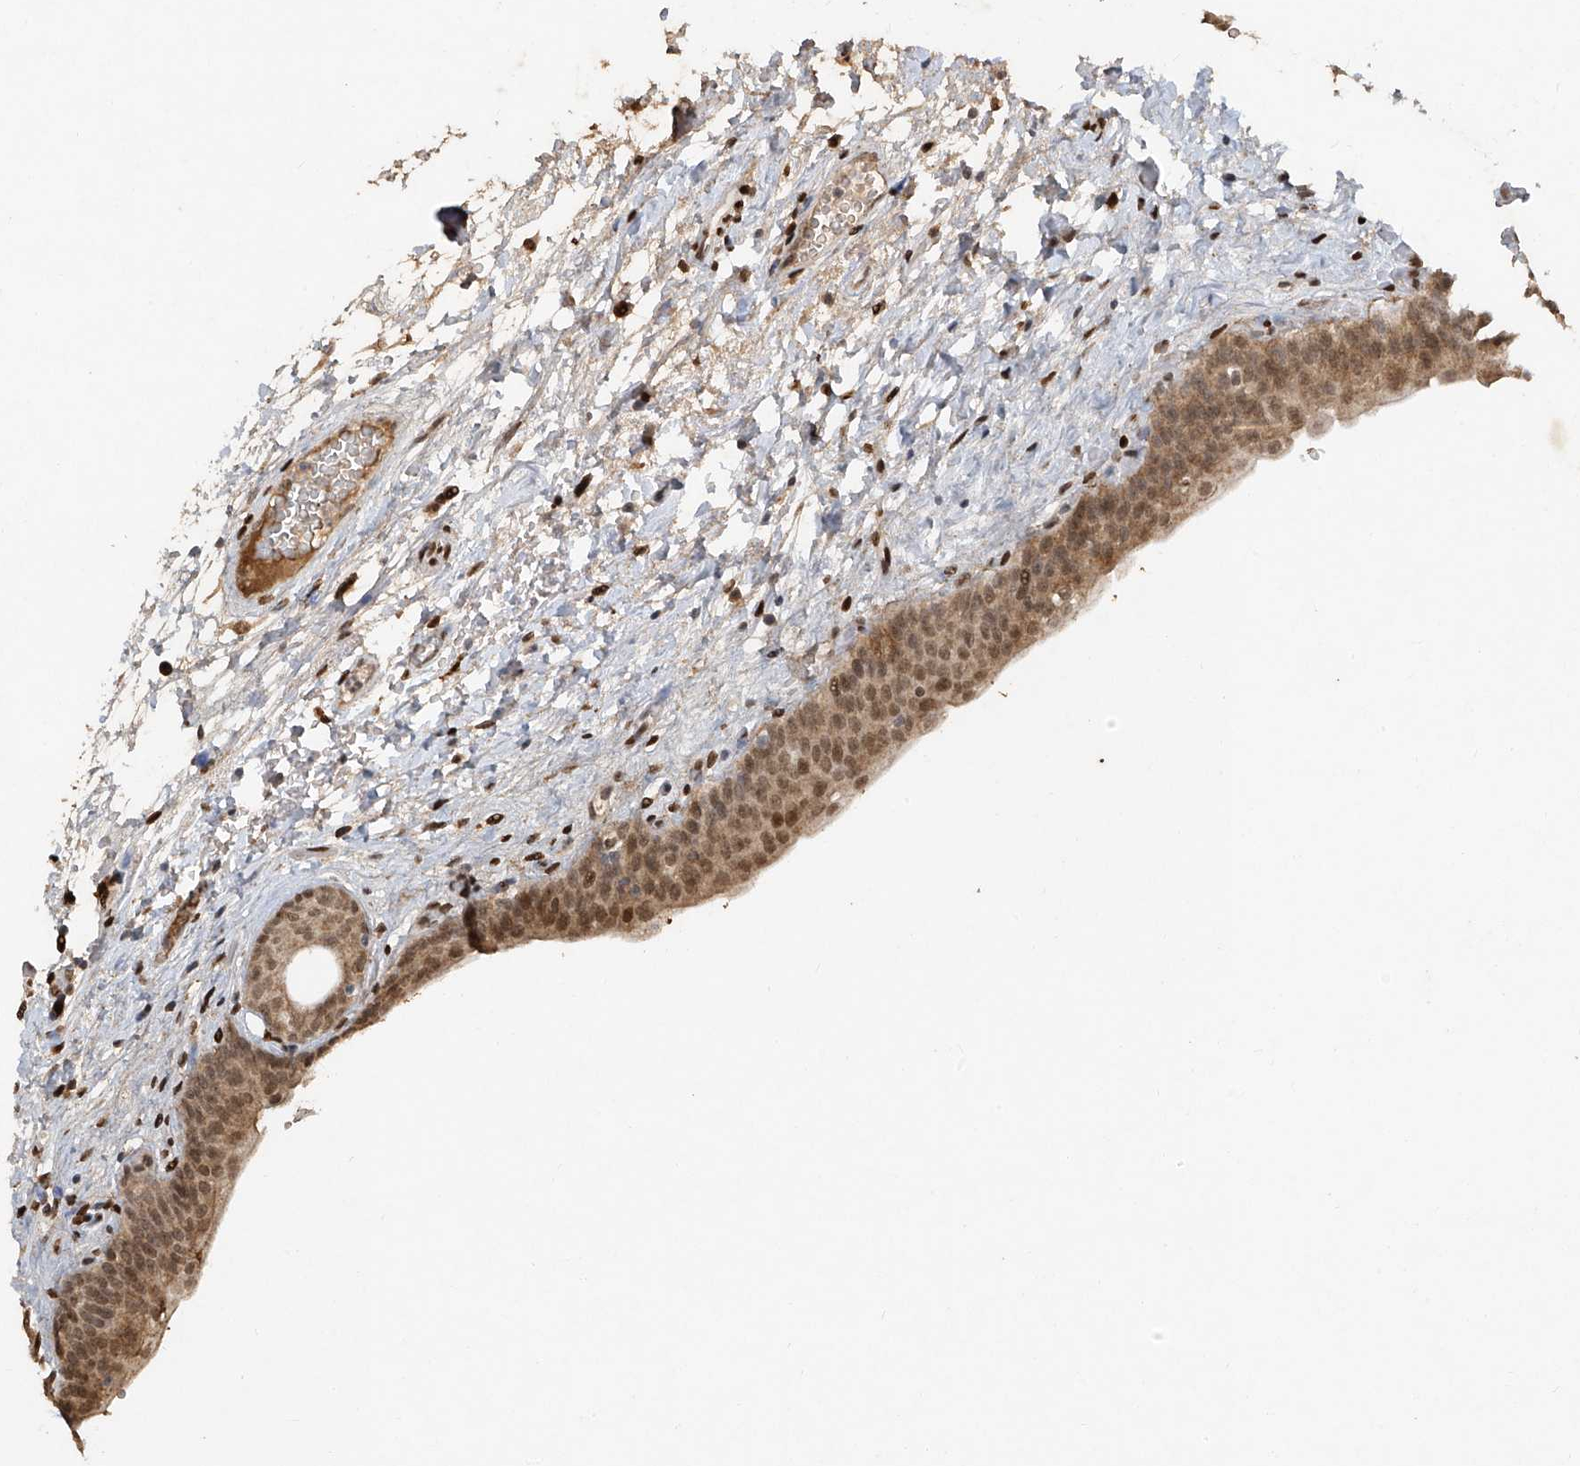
{"staining": {"intensity": "moderate", "quantity": ">75%", "location": "cytoplasmic/membranous,nuclear"}, "tissue": "urinary bladder", "cell_type": "Urothelial cells", "image_type": "normal", "snomed": [{"axis": "morphology", "description": "Normal tissue, NOS"}, {"axis": "topography", "description": "Urinary bladder"}], "caption": "Normal urinary bladder exhibits moderate cytoplasmic/membranous,nuclear expression in about >75% of urothelial cells, visualized by immunohistochemistry. The staining was performed using DAB, with brown indicating positive protein expression. Nuclei are stained blue with hematoxylin.", "gene": "ATRIP", "patient": {"sex": "male", "age": 83}}